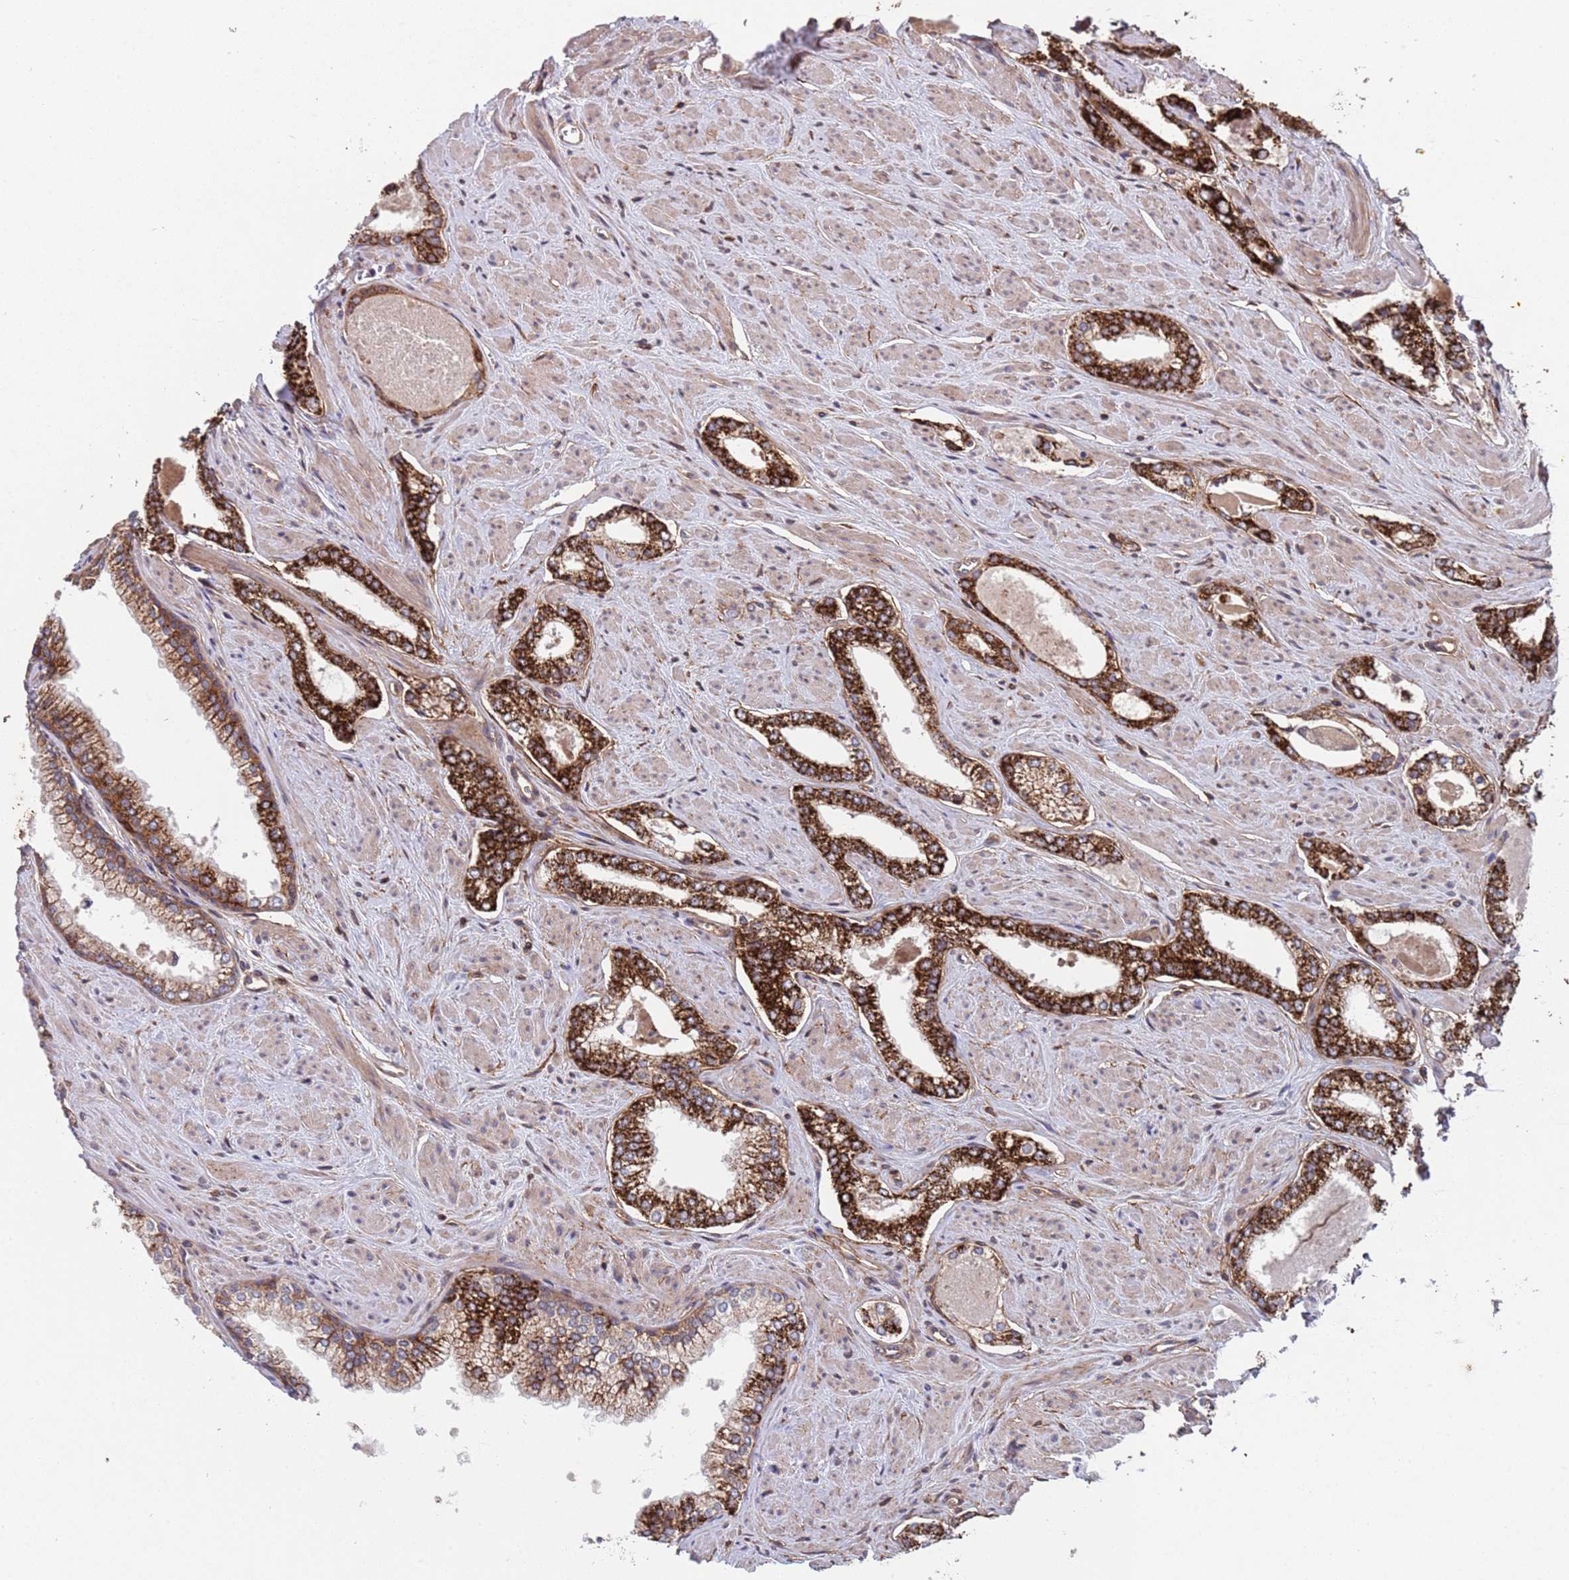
{"staining": {"intensity": "strong", "quantity": ">75%", "location": "cytoplasmic/membranous"}, "tissue": "prostate cancer", "cell_type": "Tumor cells", "image_type": "cancer", "snomed": [{"axis": "morphology", "description": "Adenocarcinoma, Low grade"}, {"axis": "topography", "description": "Prostate and seminal vesicle, NOS"}], "caption": "The image shows staining of prostate low-grade adenocarcinoma, revealing strong cytoplasmic/membranous protein staining (brown color) within tumor cells.", "gene": "ACAD8", "patient": {"sex": "male", "age": 60}}